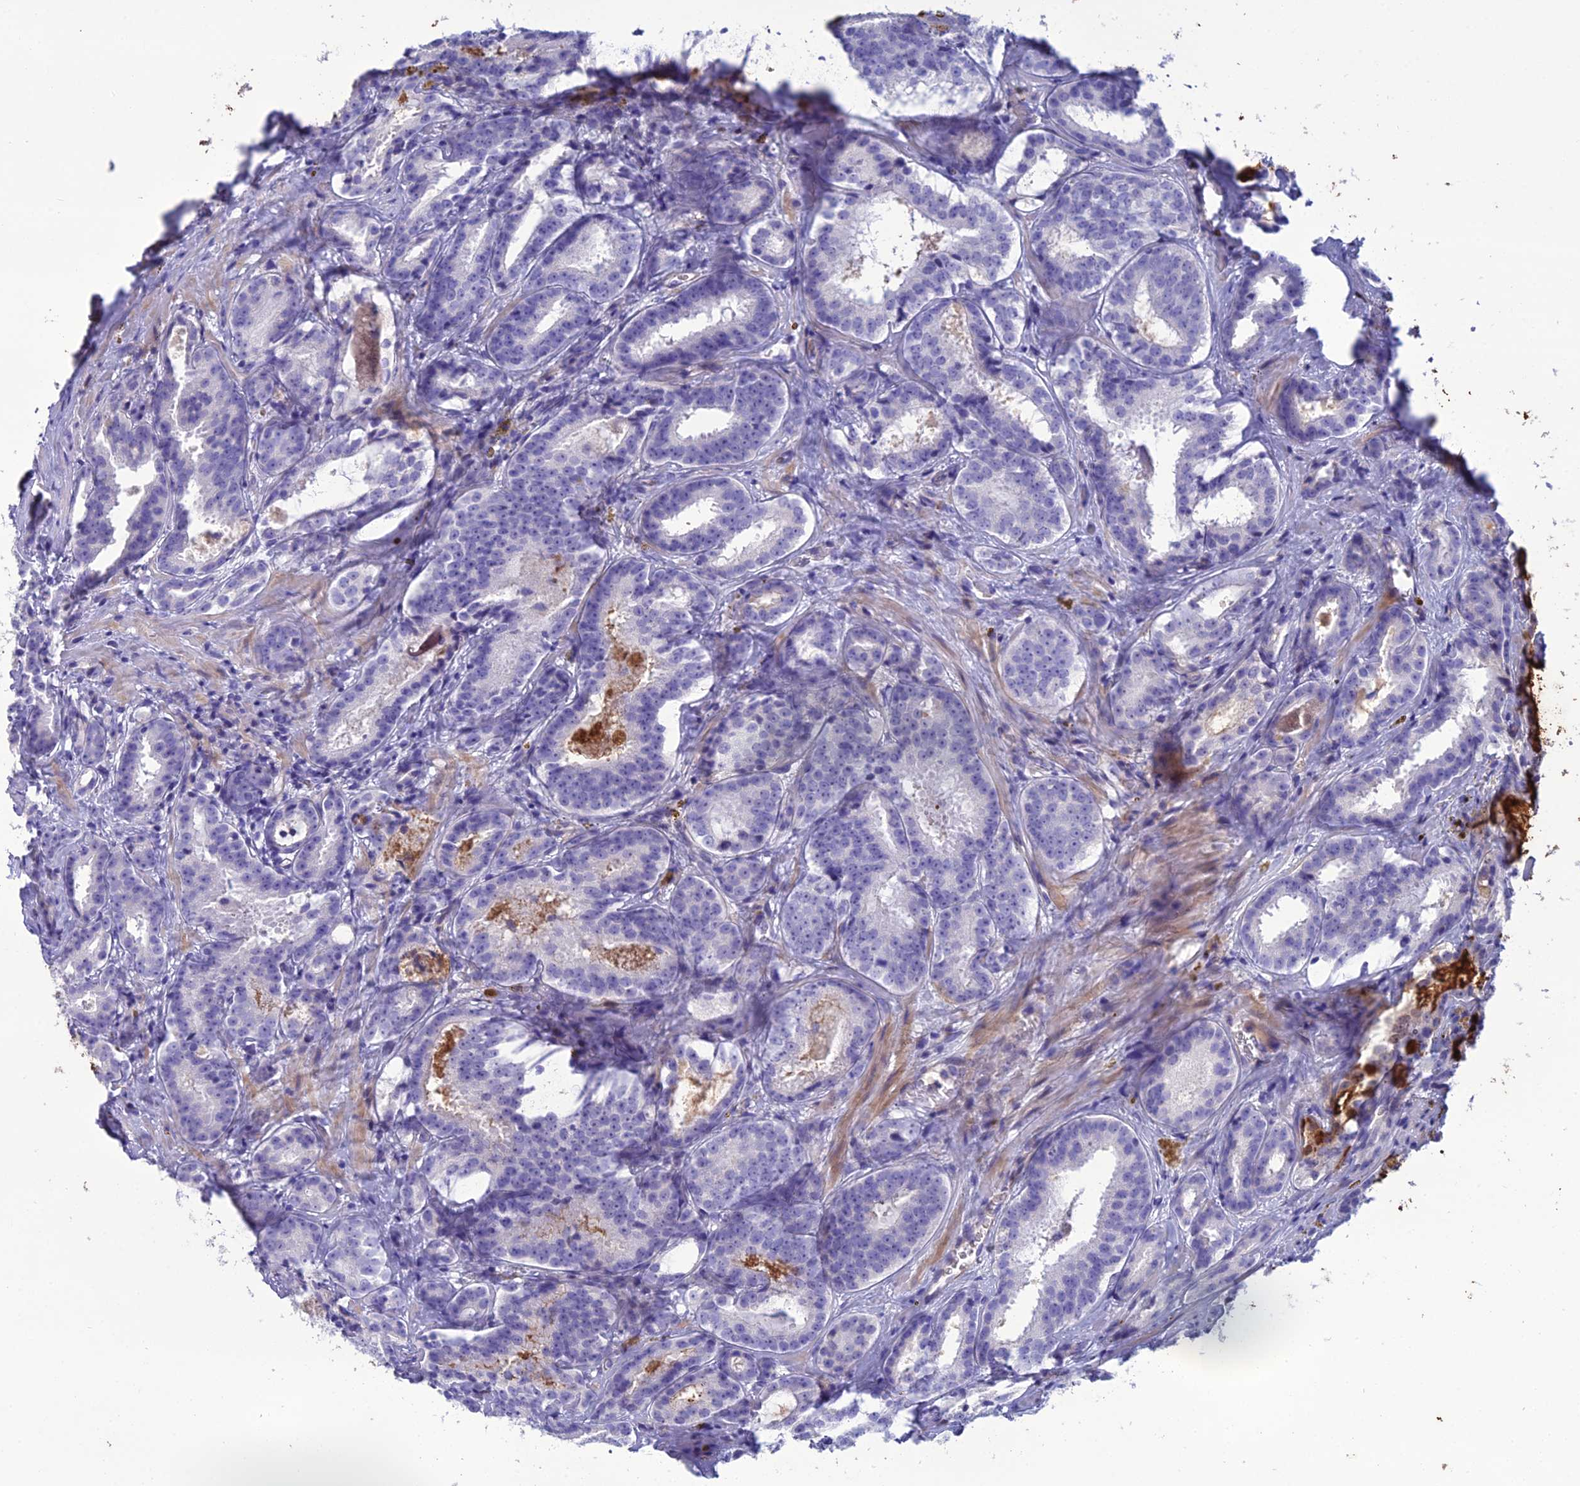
{"staining": {"intensity": "negative", "quantity": "none", "location": "none"}, "tissue": "prostate cancer", "cell_type": "Tumor cells", "image_type": "cancer", "snomed": [{"axis": "morphology", "description": "Adenocarcinoma, High grade"}, {"axis": "topography", "description": "Prostate"}], "caption": "DAB immunohistochemical staining of prostate cancer (adenocarcinoma (high-grade)) shows no significant staining in tumor cells.", "gene": "OR56B1", "patient": {"sex": "male", "age": 57}}